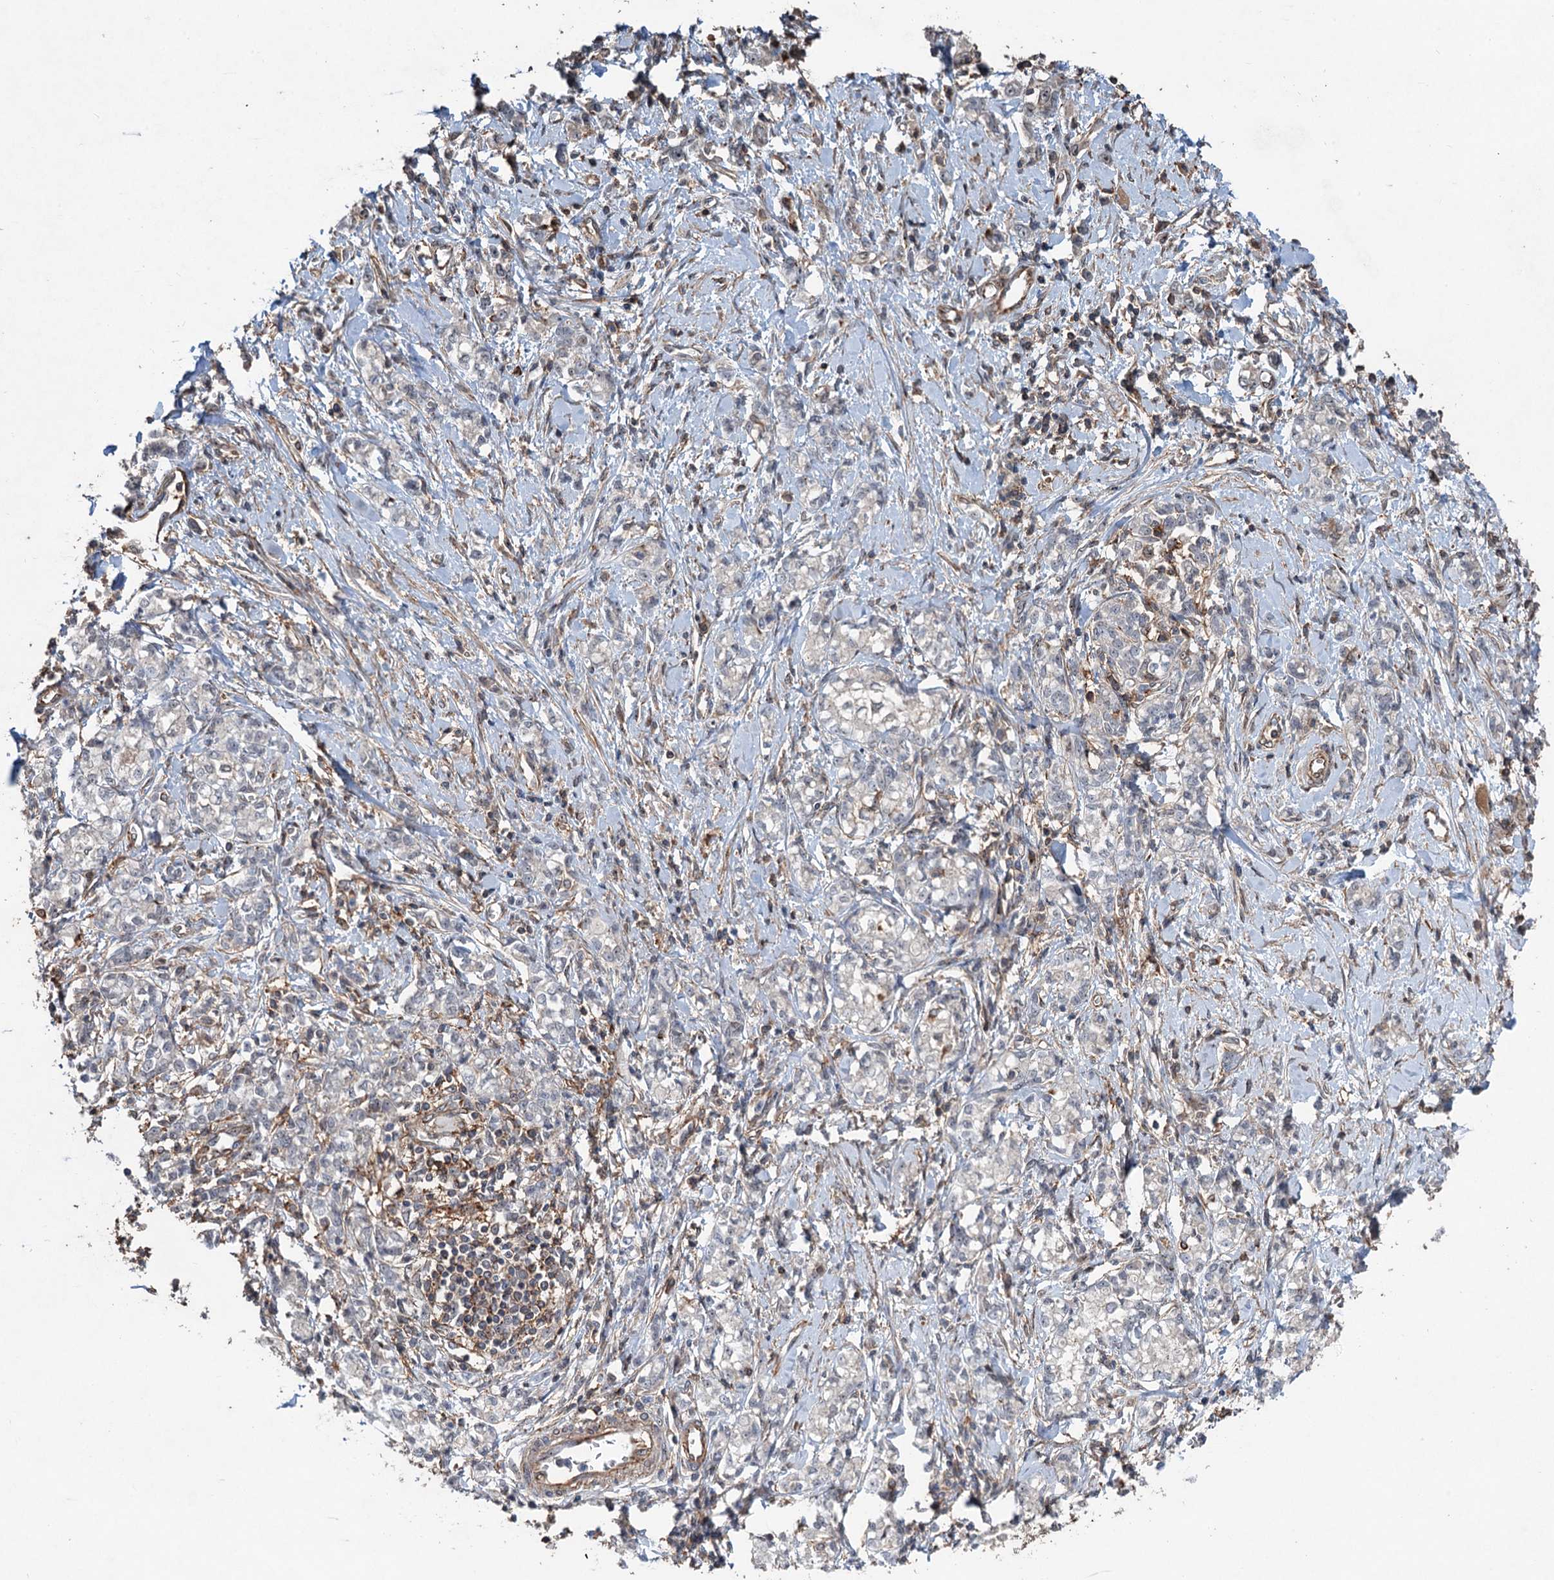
{"staining": {"intensity": "negative", "quantity": "none", "location": "none"}, "tissue": "stomach cancer", "cell_type": "Tumor cells", "image_type": "cancer", "snomed": [{"axis": "morphology", "description": "Adenocarcinoma, NOS"}, {"axis": "topography", "description": "Stomach"}], "caption": "There is no significant staining in tumor cells of adenocarcinoma (stomach). (DAB (3,3'-diaminobenzidine) IHC with hematoxylin counter stain).", "gene": "TMA16", "patient": {"sex": "female", "age": 76}}